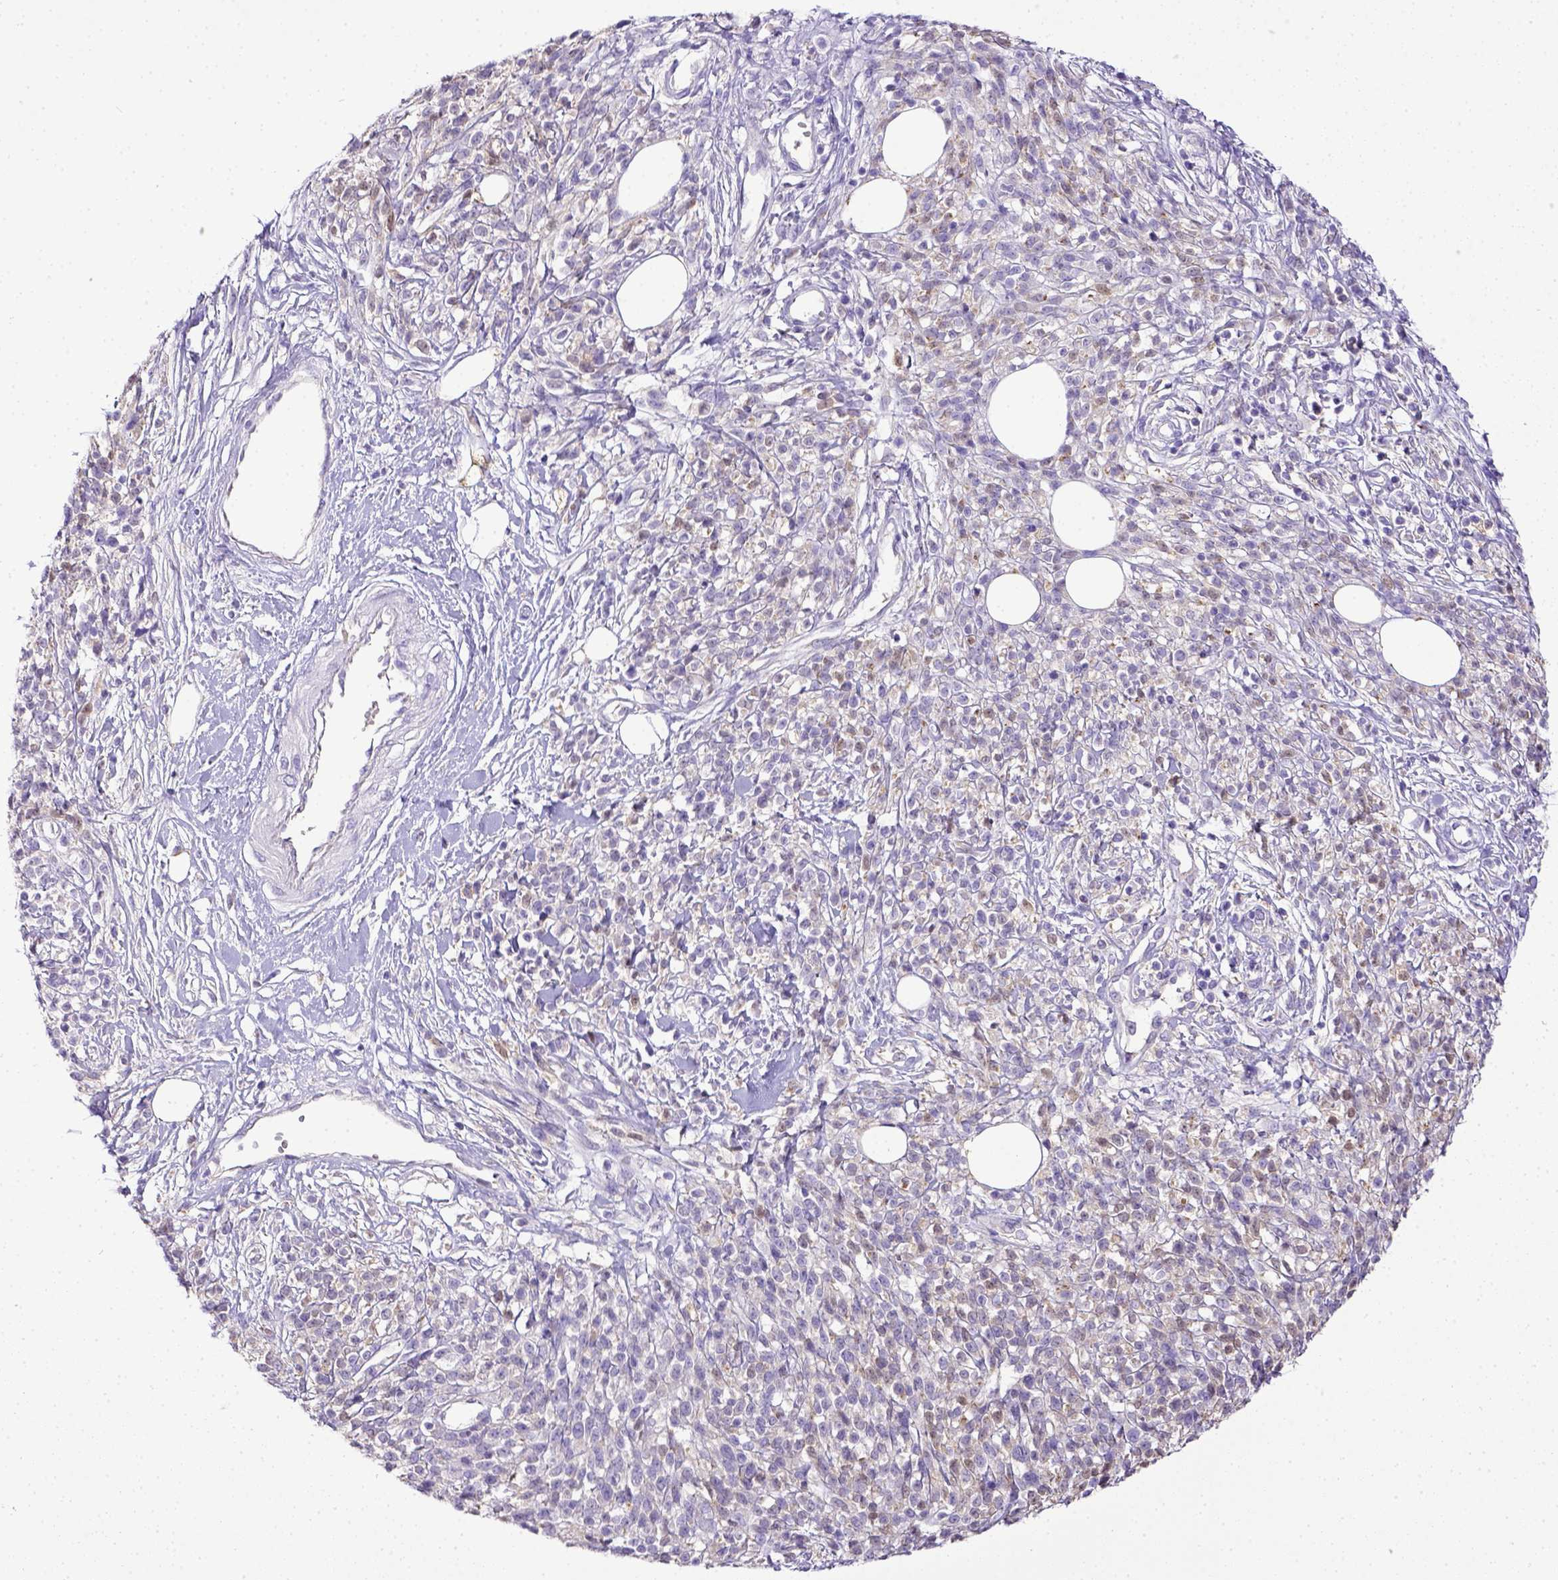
{"staining": {"intensity": "negative", "quantity": "none", "location": "none"}, "tissue": "melanoma", "cell_type": "Tumor cells", "image_type": "cancer", "snomed": [{"axis": "morphology", "description": "Malignant melanoma, NOS"}, {"axis": "topography", "description": "Skin"}, {"axis": "topography", "description": "Skin of trunk"}], "caption": "Immunohistochemical staining of malignant melanoma shows no significant positivity in tumor cells. (DAB (3,3'-diaminobenzidine) immunohistochemistry (IHC) with hematoxylin counter stain).", "gene": "CD40", "patient": {"sex": "male", "age": 74}}